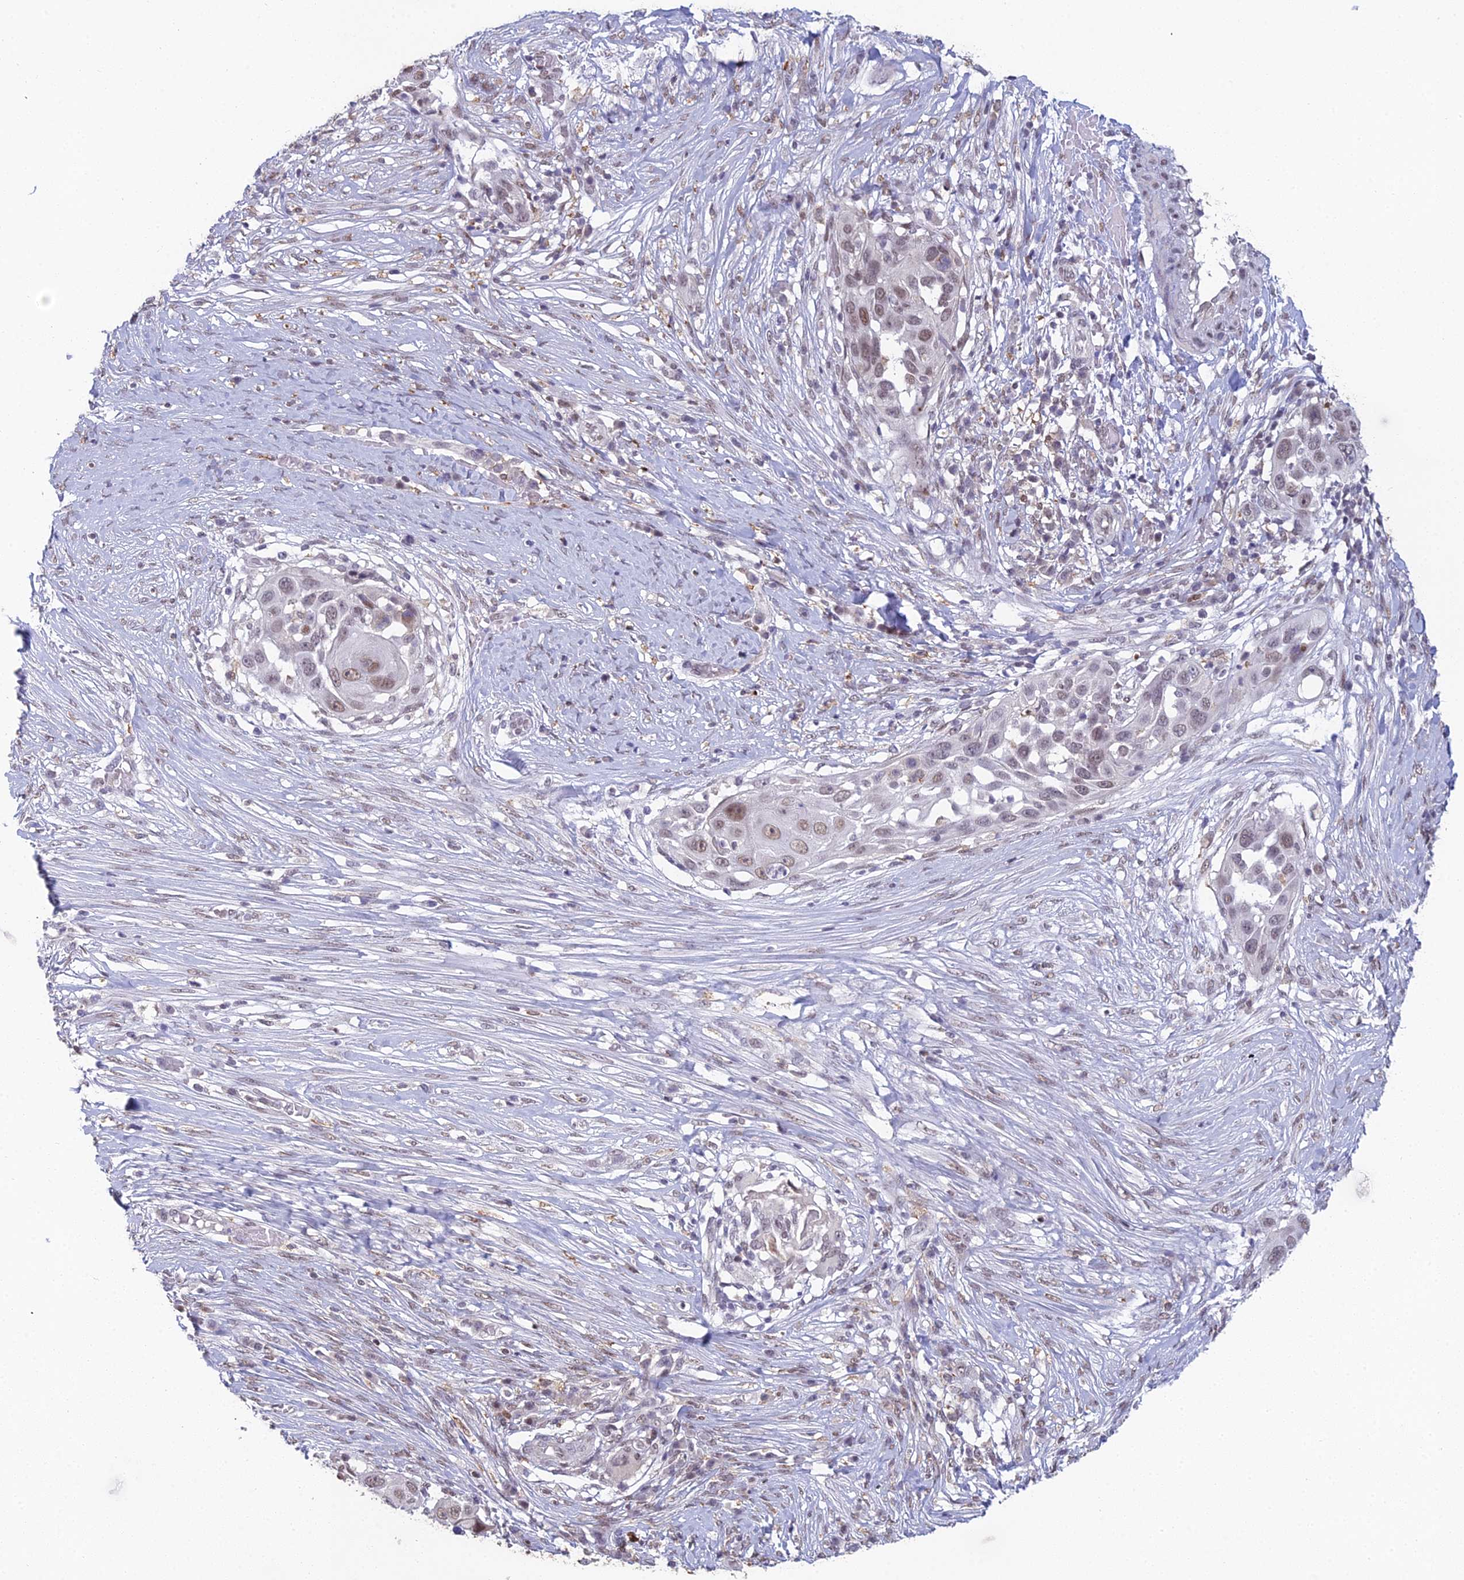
{"staining": {"intensity": "weak", "quantity": ">75%", "location": "nuclear"}, "tissue": "skin cancer", "cell_type": "Tumor cells", "image_type": "cancer", "snomed": [{"axis": "morphology", "description": "Squamous cell carcinoma, NOS"}, {"axis": "topography", "description": "Skin"}], "caption": "Protein analysis of squamous cell carcinoma (skin) tissue shows weak nuclear positivity in about >75% of tumor cells.", "gene": "ABHD17A", "patient": {"sex": "female", "age": 44}}